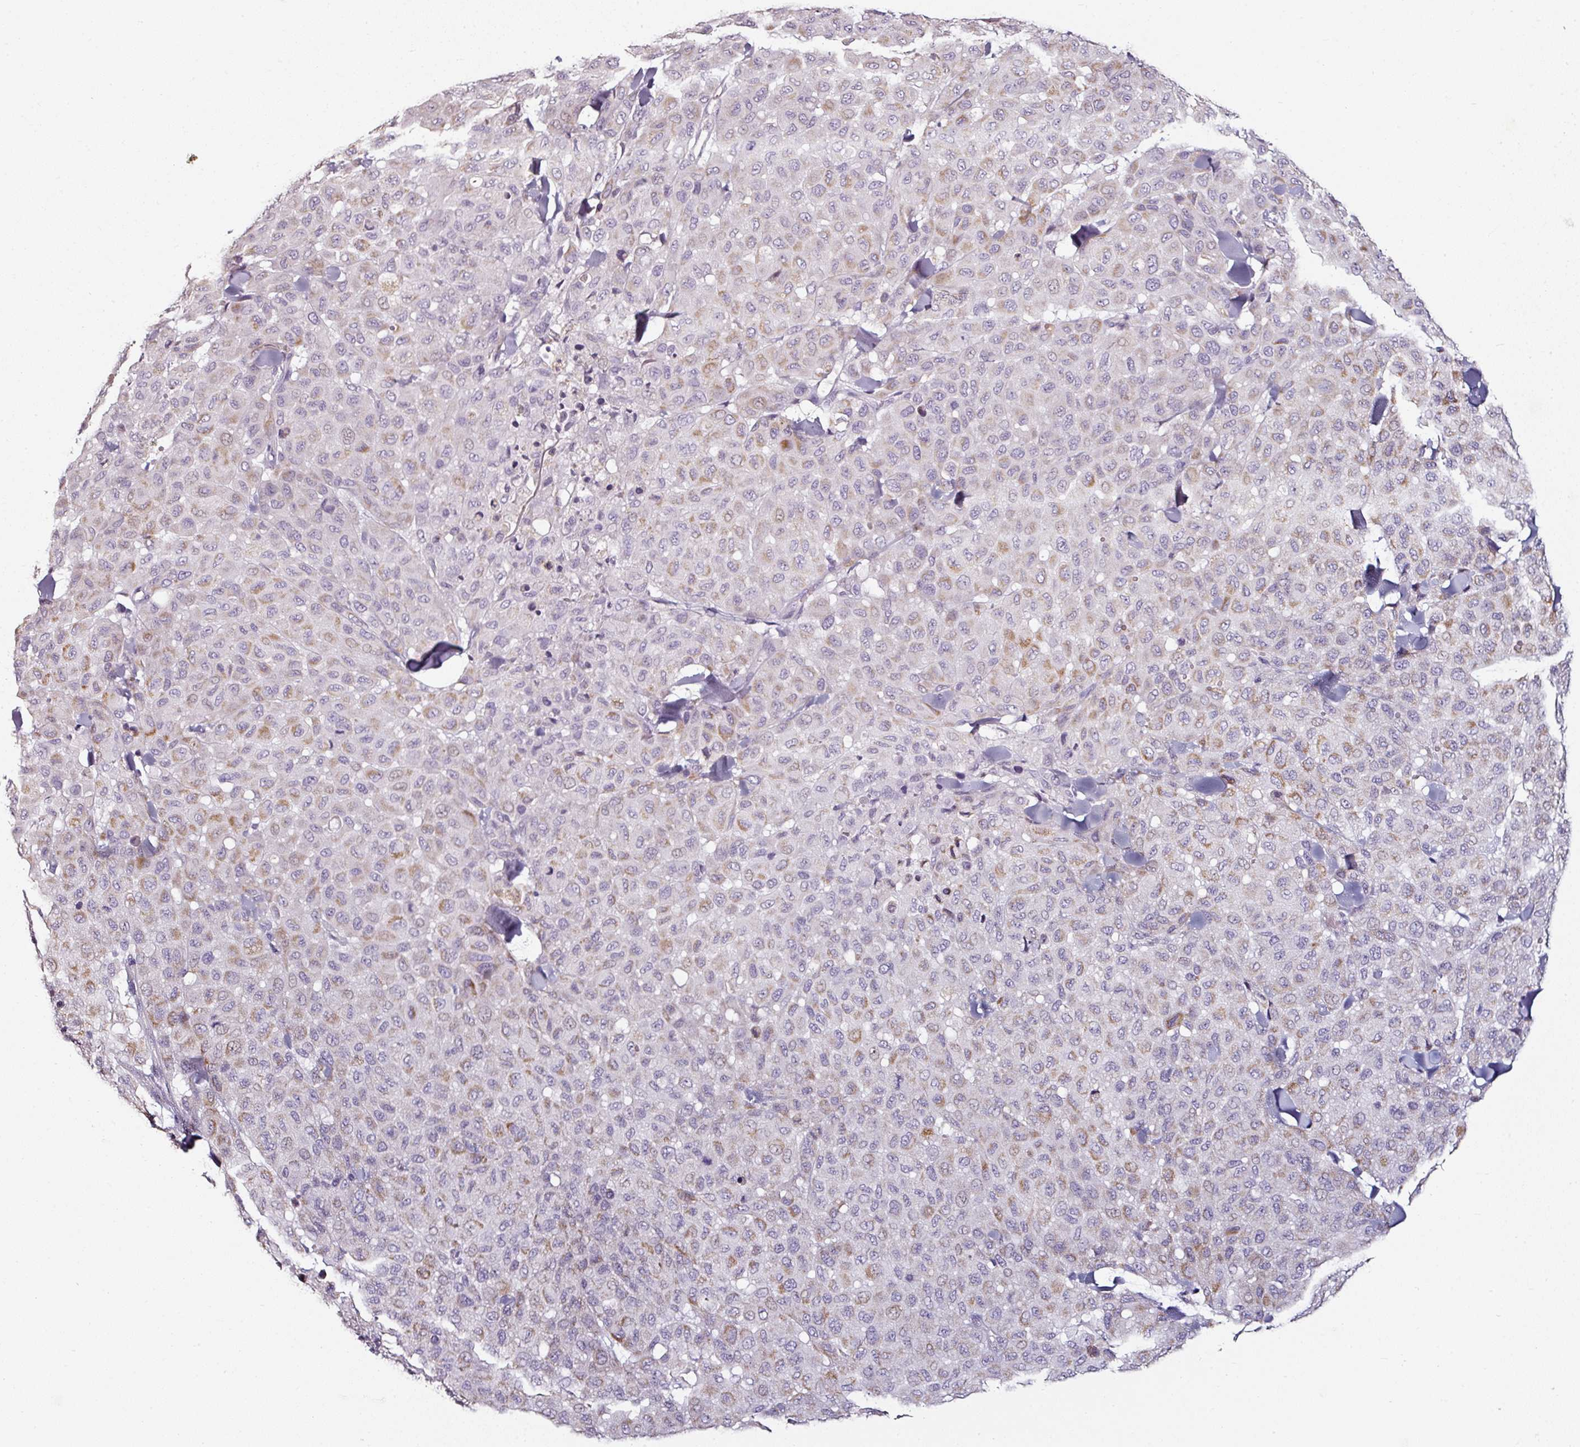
{"staining": {"intensity": "moderate", "quantity": "25%-75%", "location": "cytoplasmic/membranous"}, "tissue": "melanoma", "cell_type": "Tumor cells", "image_type": "cancer", "snomed": [{"axis": "morphology", "description": "Malignant melanoma, Metastatic site"}, {"axis": "topography", "description": "Skin"}], "caption": "Melanoma stained with a protein marker reveals moderate staining in tumor cells.", "gene": "CAP2", "patient": {"sex": "female", "age": 81}}